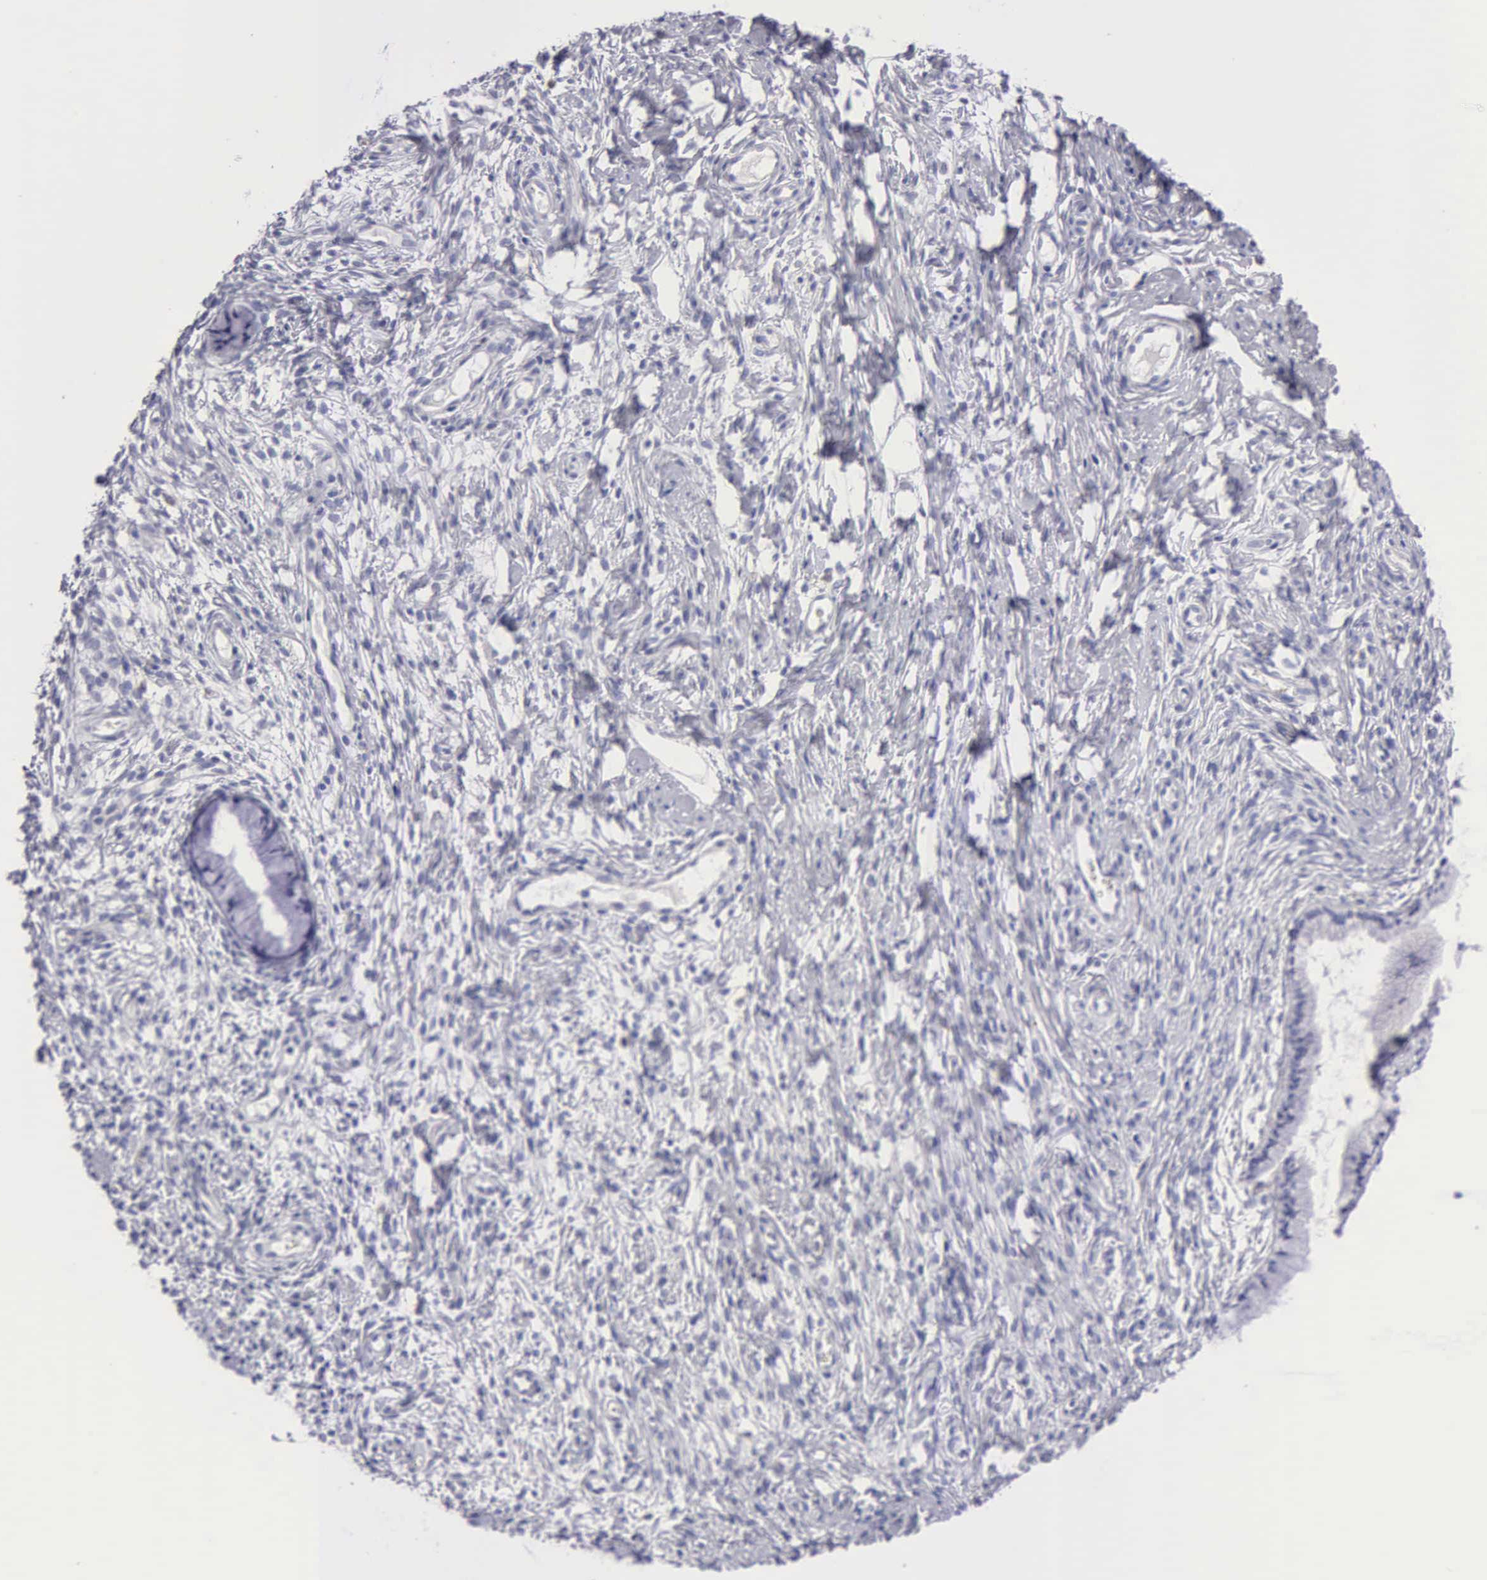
{"staining": {"intensity": "negative", "quantity": "none", "location": "none"}, "tissue": "cervix", "cell_type": "Glandular cells", "image_type": "normal", "snomed": [{"axis": "morphology", "description": "Normal tissue, NOS"}, {"axis": "topography", "description": "Cervix"}], "caption": "High power microscopy micrograph of an IHC micrograph of benign cervix, revealing no significant expression in glandular cells. The staining was performed using DAB to visualize the protein expression in brown, while the nuclei were stained in blue with hematoxylin (Magnification: 20x).", "gene": "TYRP1", "patient": {"sex": "female", "age": 70}}